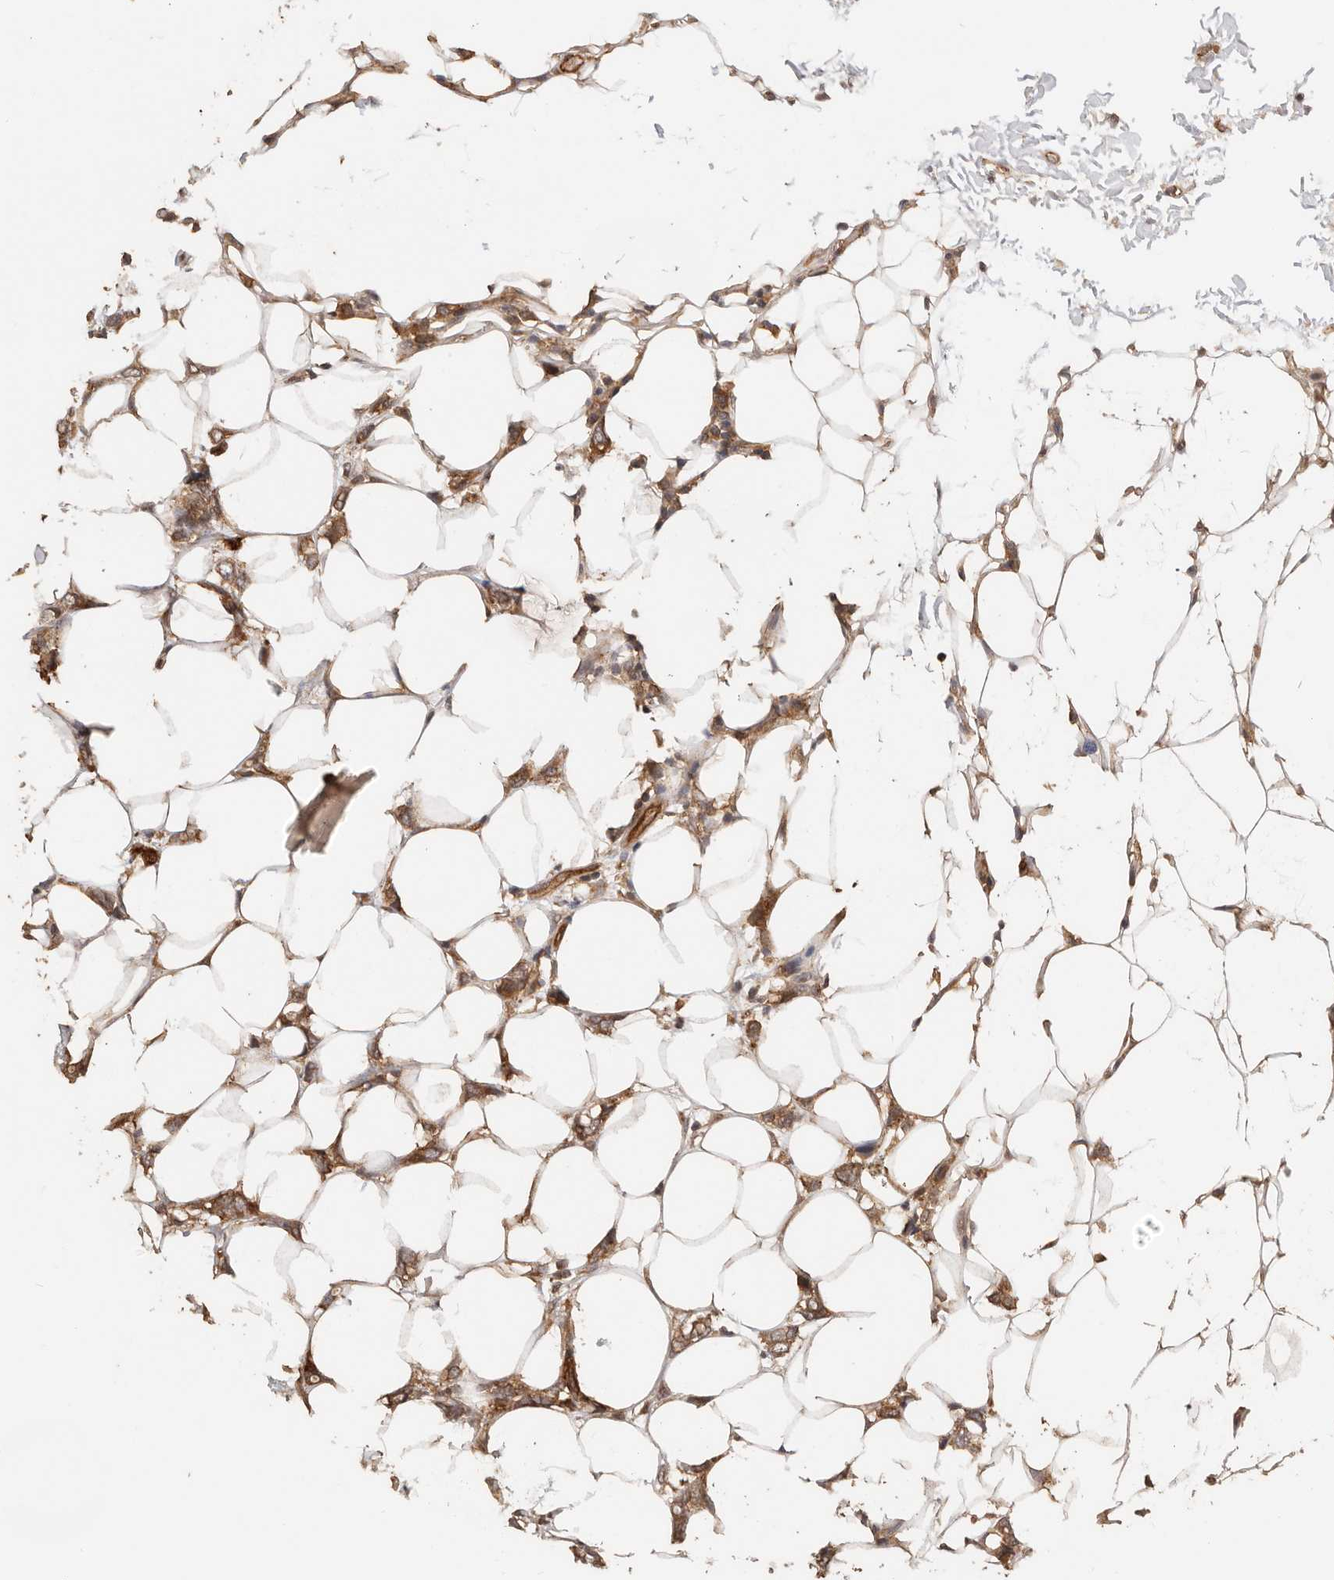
{"staining": {"intensity": "moderate", "quantity": ">75%", "location": "cytoplasmic/membranous"}, "tissue": "breast cancer", "cell_type": "Tumor cells", "image_type": "cancer", "snomed": [{"axis": "morphology", "description": "Normal tissue, NOS"}, {"axis": "morphology", "description": "Lobular carcinoma"}, {"axis": "topography", "description": "Breast"}], "caption": "An IHC micrograph of tumor tissue is shown. Protein staining in brown shows moderate cytoplasmic/membranous positivity in lobular carcinoma (breast) within tumor cells.", "gene": "AFDN", "patient": {"sex": "female", "age": 47}}